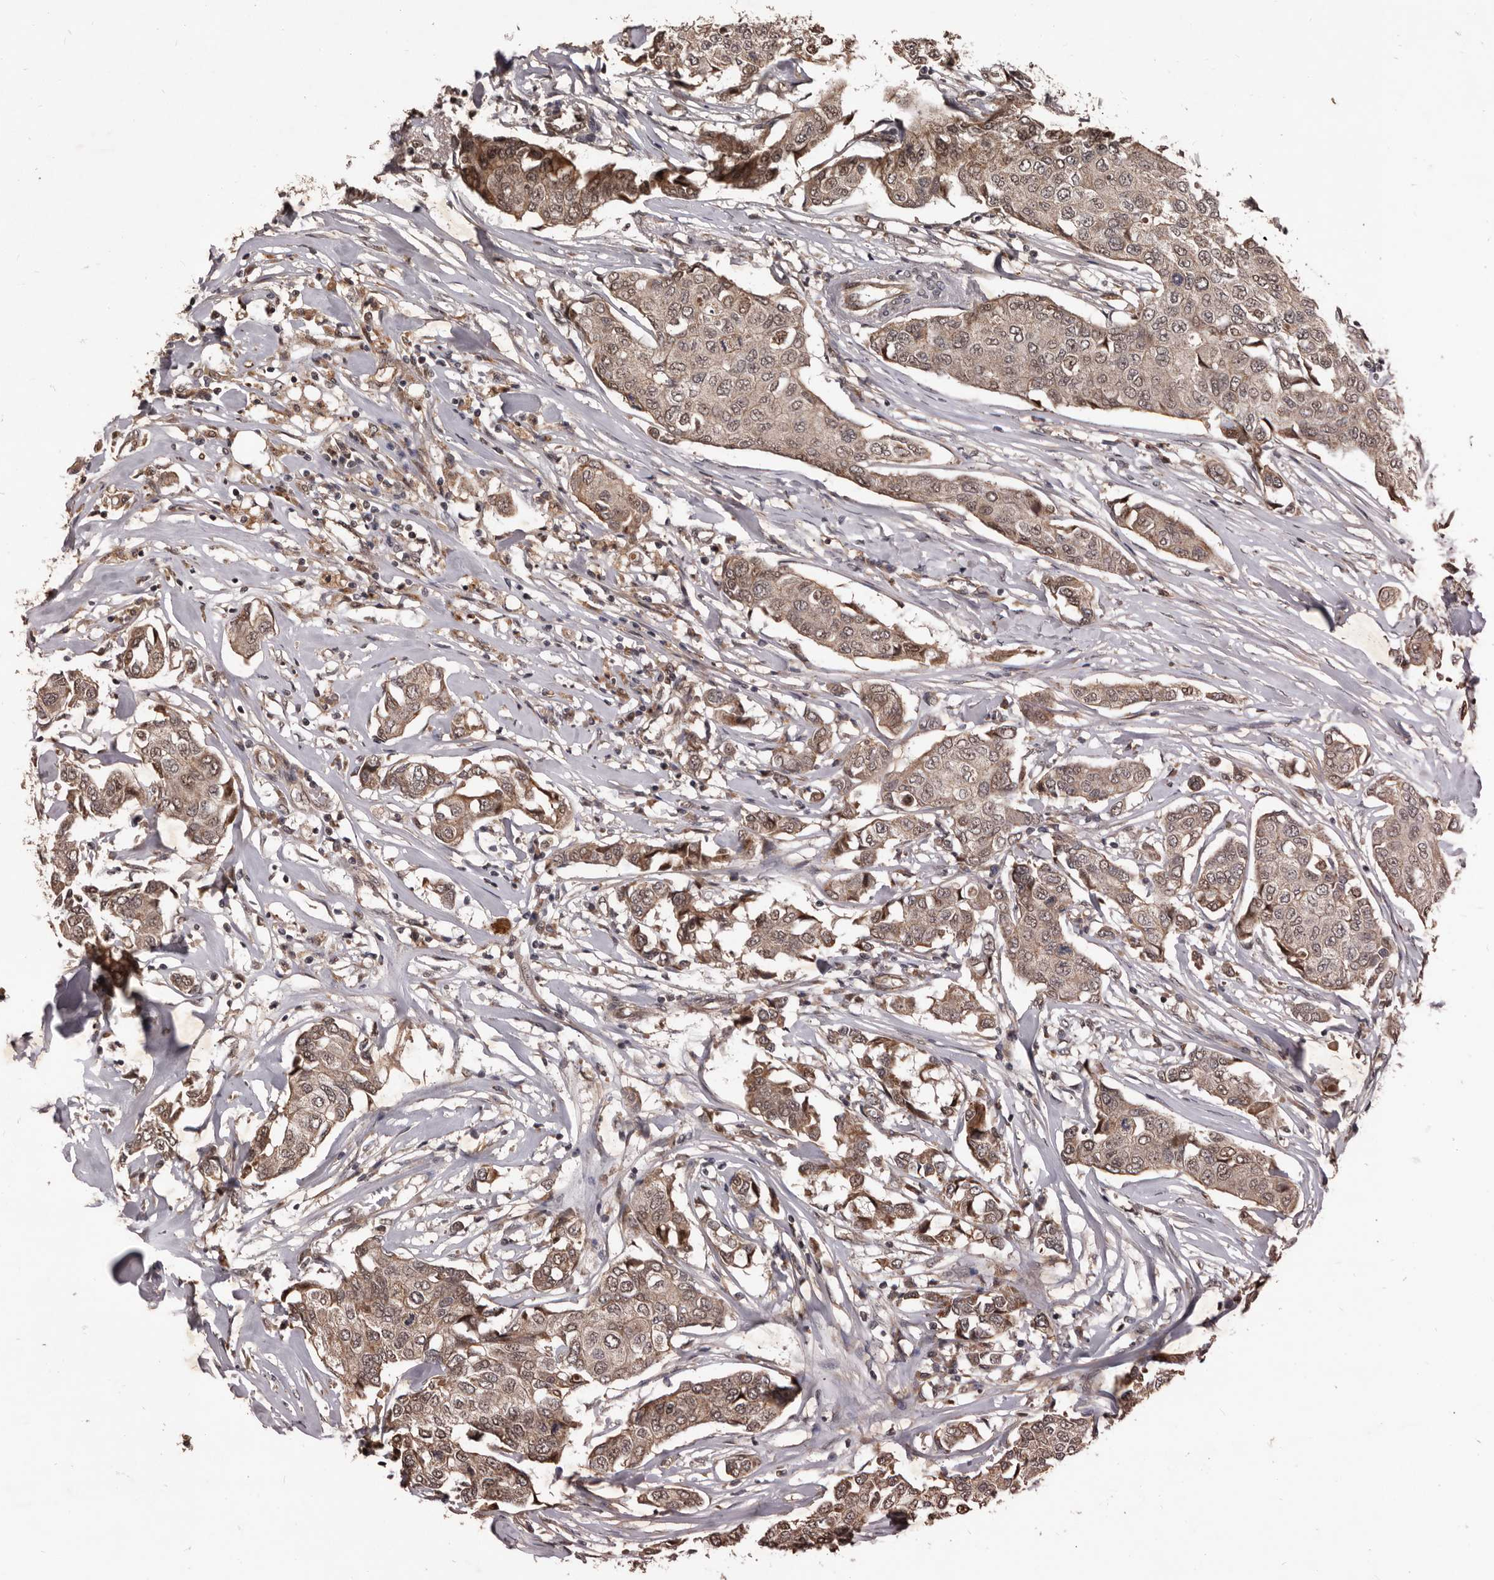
{"staining": {"intensity": "weak", "quantity": ">75%", "location": "cytoplasmic/membranous,nuclear"}, "tissue": "breast cancer", "cell_type": "Tumor cells", "image_type": "cancer", "snomed": [{"axis": "morphology", "description": "Duct carcinoma"}, {"axis": "topography", "description": "Breast"}], "caption": "A low amount of weak cytoplasmic/membranous and nuclear positivity is seen in approximately >75% of tumor cells in breast infiltrating ductal carcinoma tissue. Using DAB (3,3'-diaminobenzidine) (brown) and hematoxylin (blue) stains, captured at high magnification using brightfield microscopy.", "gene": "AHR", "patient": {"sex": "female", "age": 80}}